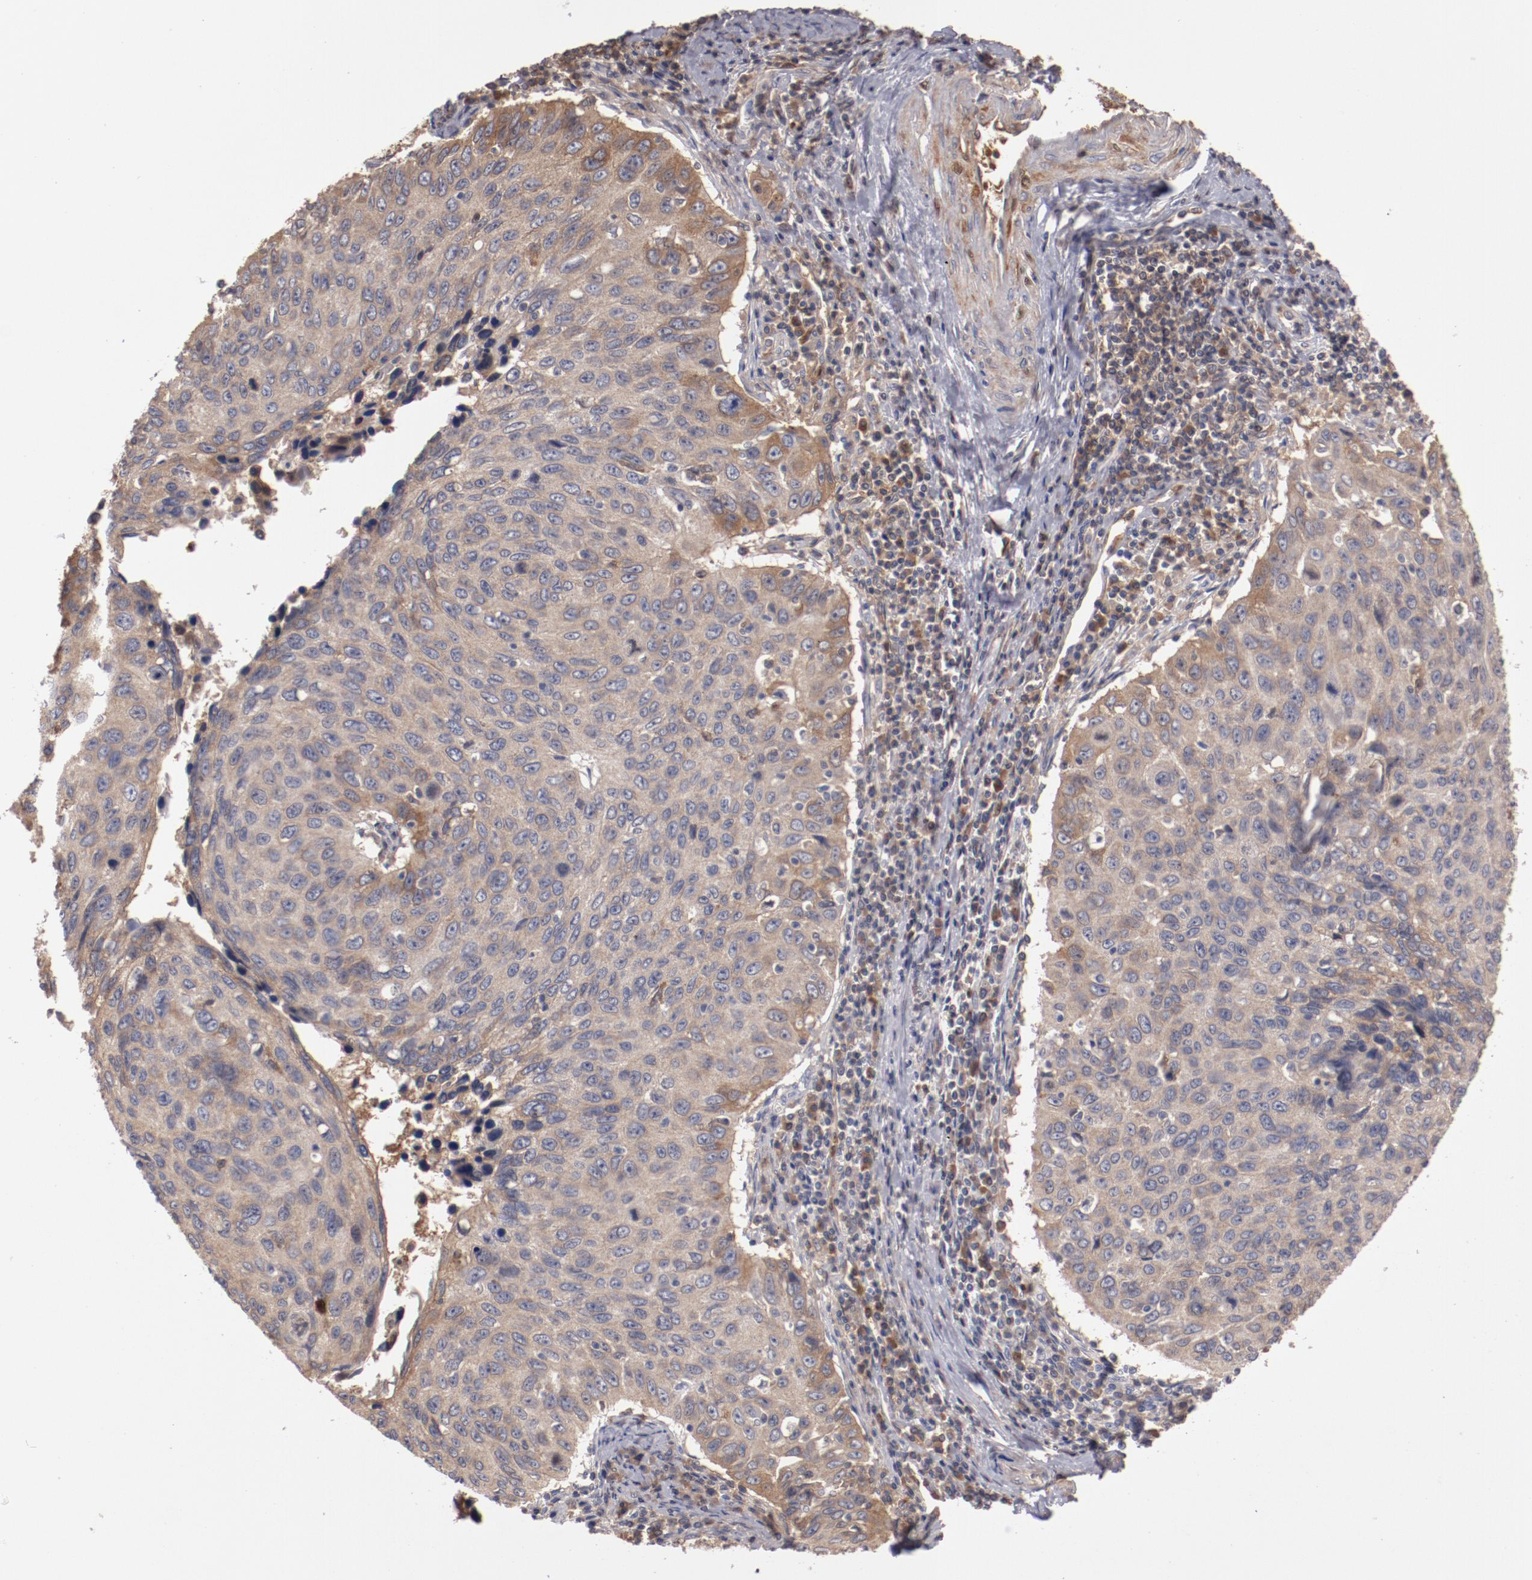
{"staining": {"intensity": "weak", "quantity": ">75%", "location": "cytoplasmic/membranous"}, "tissue": "cervical cancer", "cell_type": "Tumor cells", "image_type": "cancer", "snomed": [{"axis": "morphology", "description": "Squamous cell carcinoma, NOS"}, {"axis": "topography", "description": "Cervix"}], "caption": "Immunohistochemistry (IHC) (DAB) staining of human cervical squamous cell carcinoma exhibits weak cytoplasmic/membranous protein positivity in approximately >75% of tumor cells.", "gene": "SERPINA7", "patient": {"sex": "female", "age": 53}}